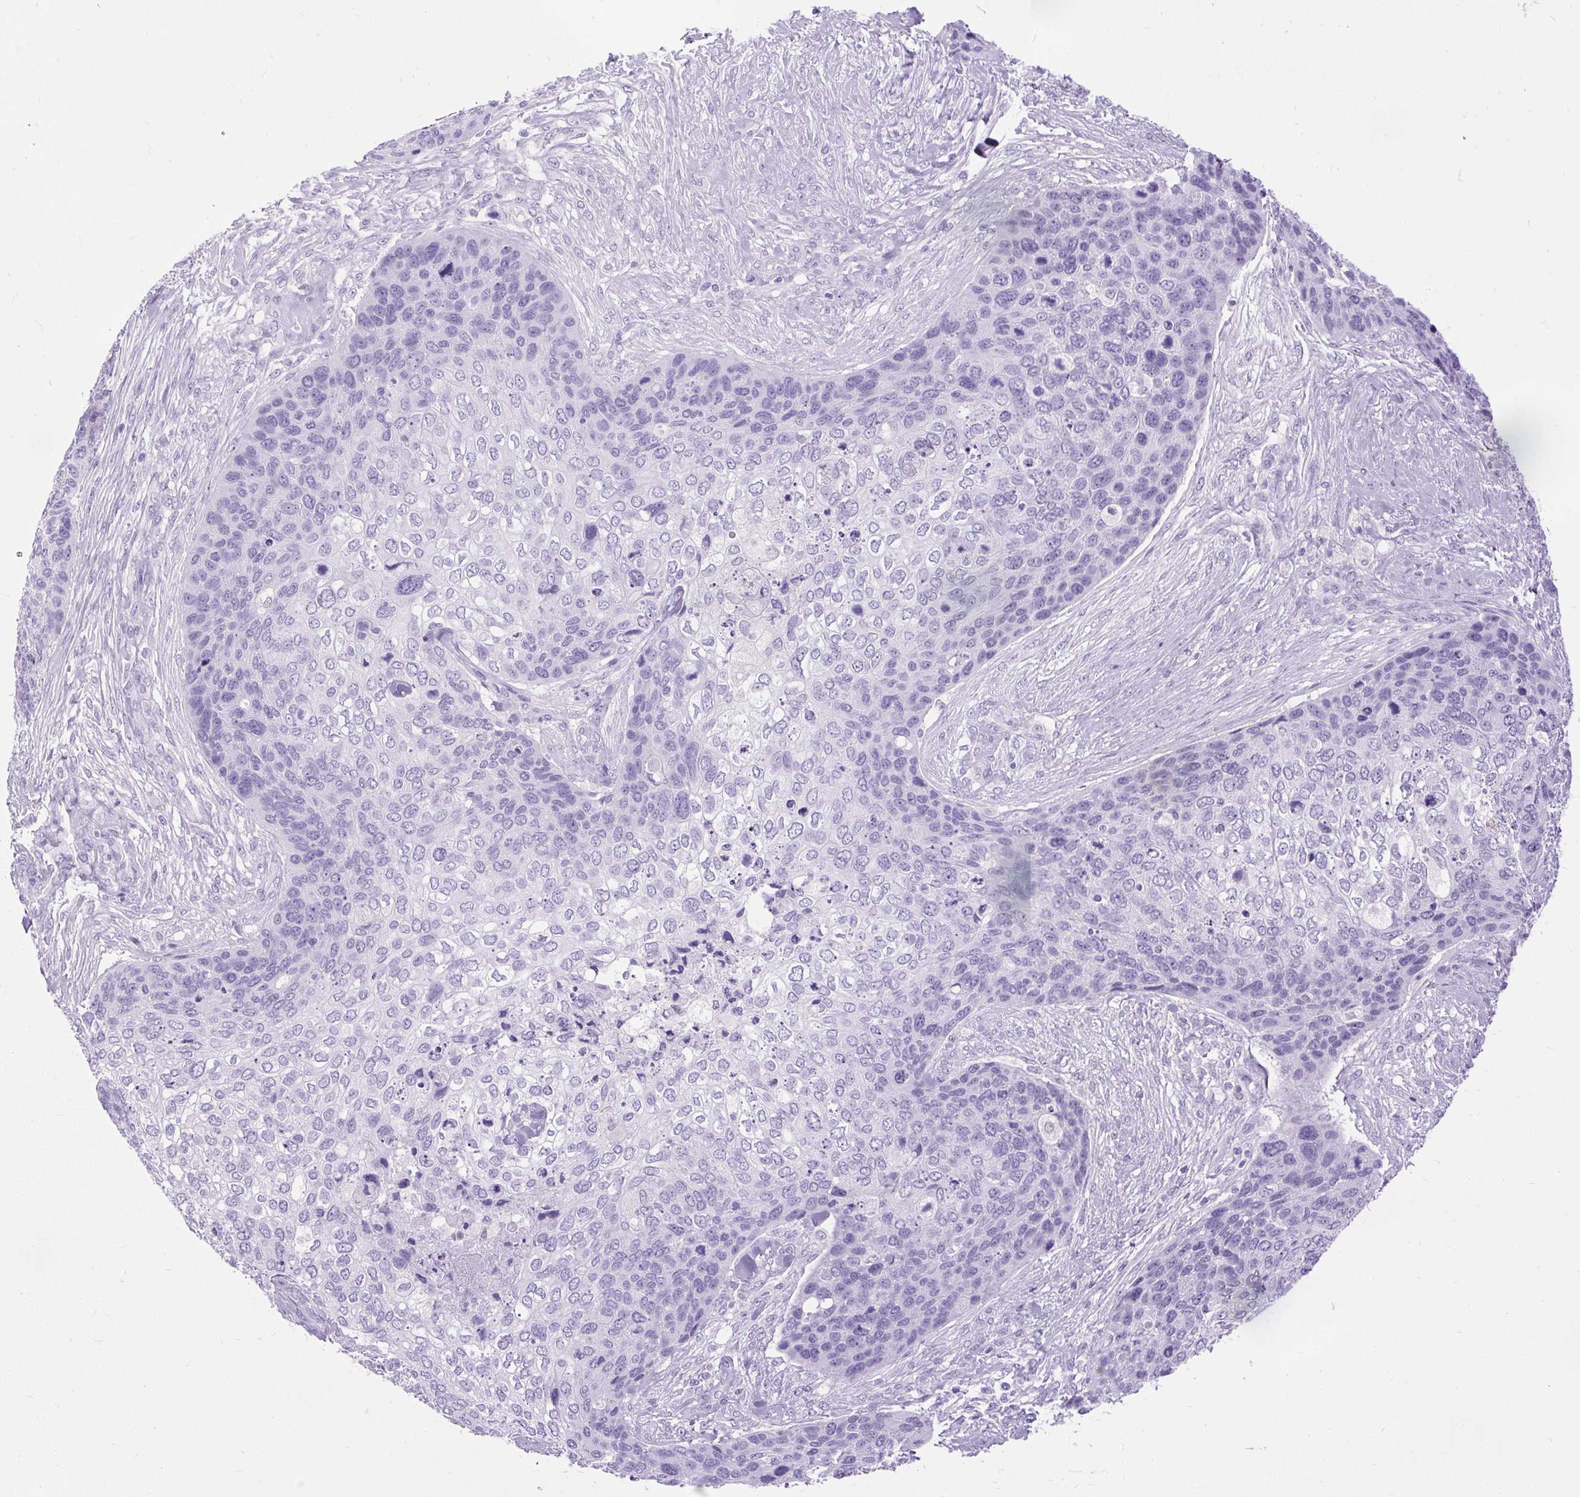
{"staining": {"intensity": "negative", "quantity": "none", "location": "none"}, "tissue": "skin cancer", "cell_type": "Tumor cells", "image_type": "cancer", "snomed": [{"axis": "morphology", "description": "Basal cell carcinoma"}, {"axis": "topography", "description": "Skin"}], "caption": "A micrograph of skin basal cell carcinoma stained for a protein demonstrates no brown staining in tumor cells.", "gene": "UPP1", "patient": {"sex": "female", "age": 74}}